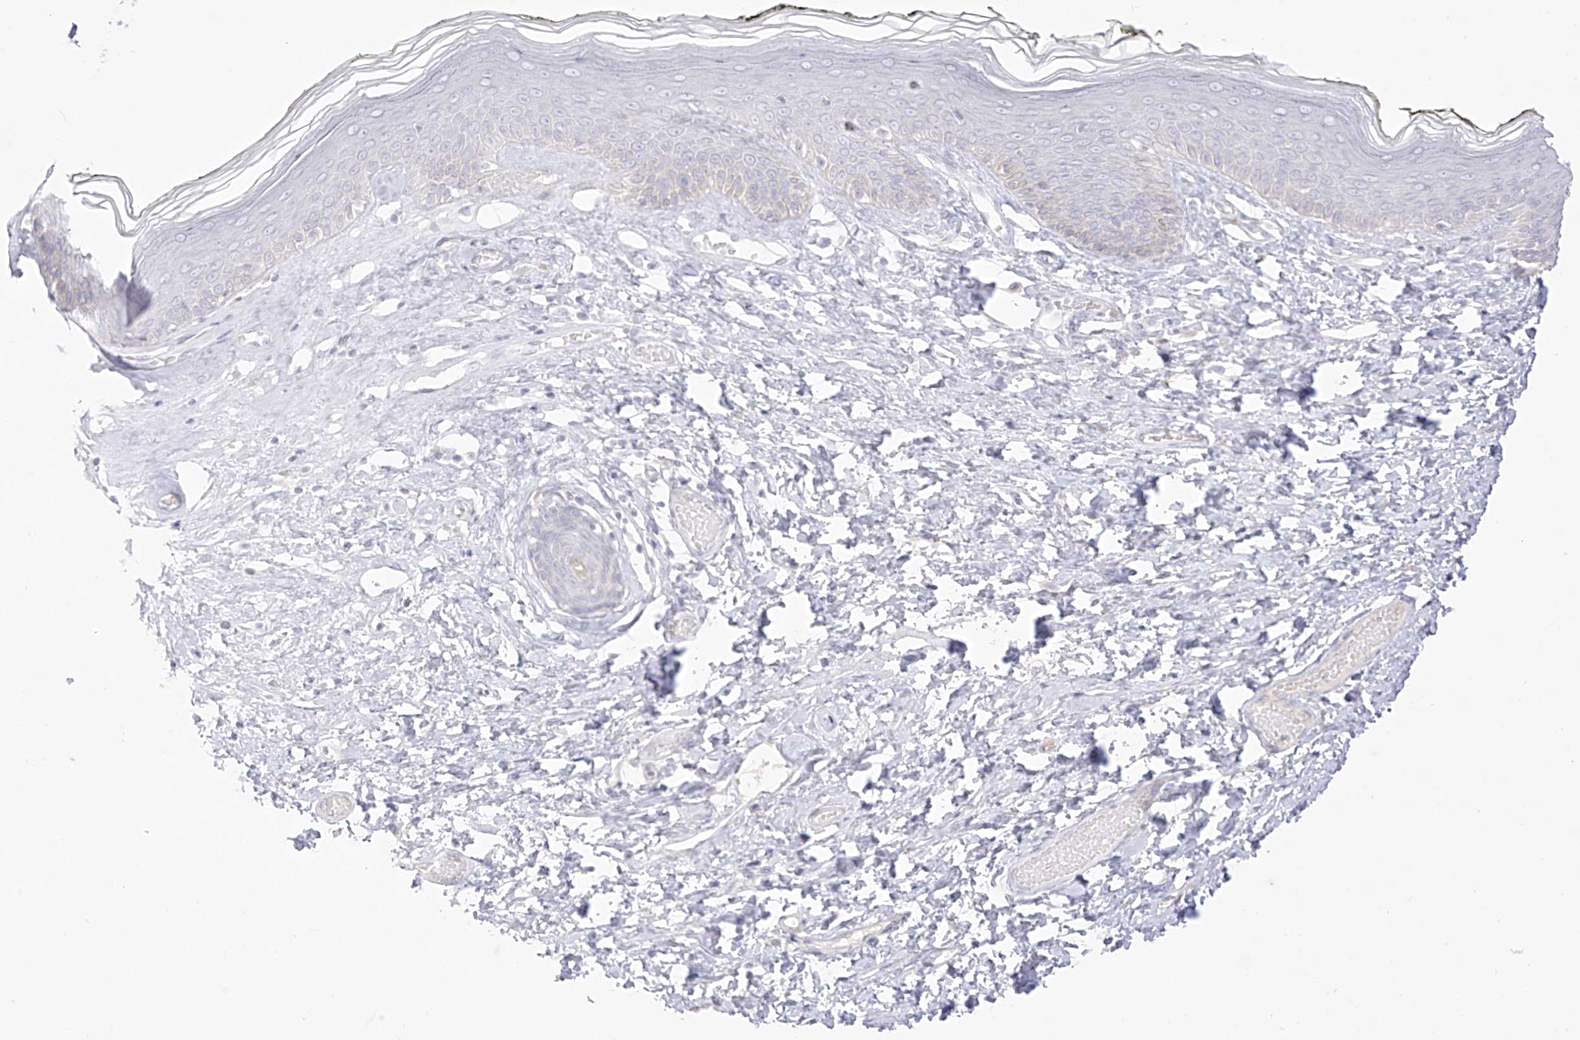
{"staining": {"intensity": "negative", "quantity": "none", "location": "none"}, "tissue": "skin", "cell_type": "Epidermal cells", "image_type": "normal", "snomed": [{"axis": "morphology", "description": "Normal tissue, NOS"}, {"axis": "morphology", "description": "Inflammation, NOS"}, {"axis": "topography", "description": "Vulva"}], "caption": "IHC of unremarkable skin shows no staining in epidermal cells. The staining was performed using DAB (3,3'-diaminobenzidine) to visualize the protein expression in brown, while the nuclei were stained in blue with hematoxylin (Magnification: 20x).", "gene": "TGM4", "patient": {"sex": "female", "age": 84}}